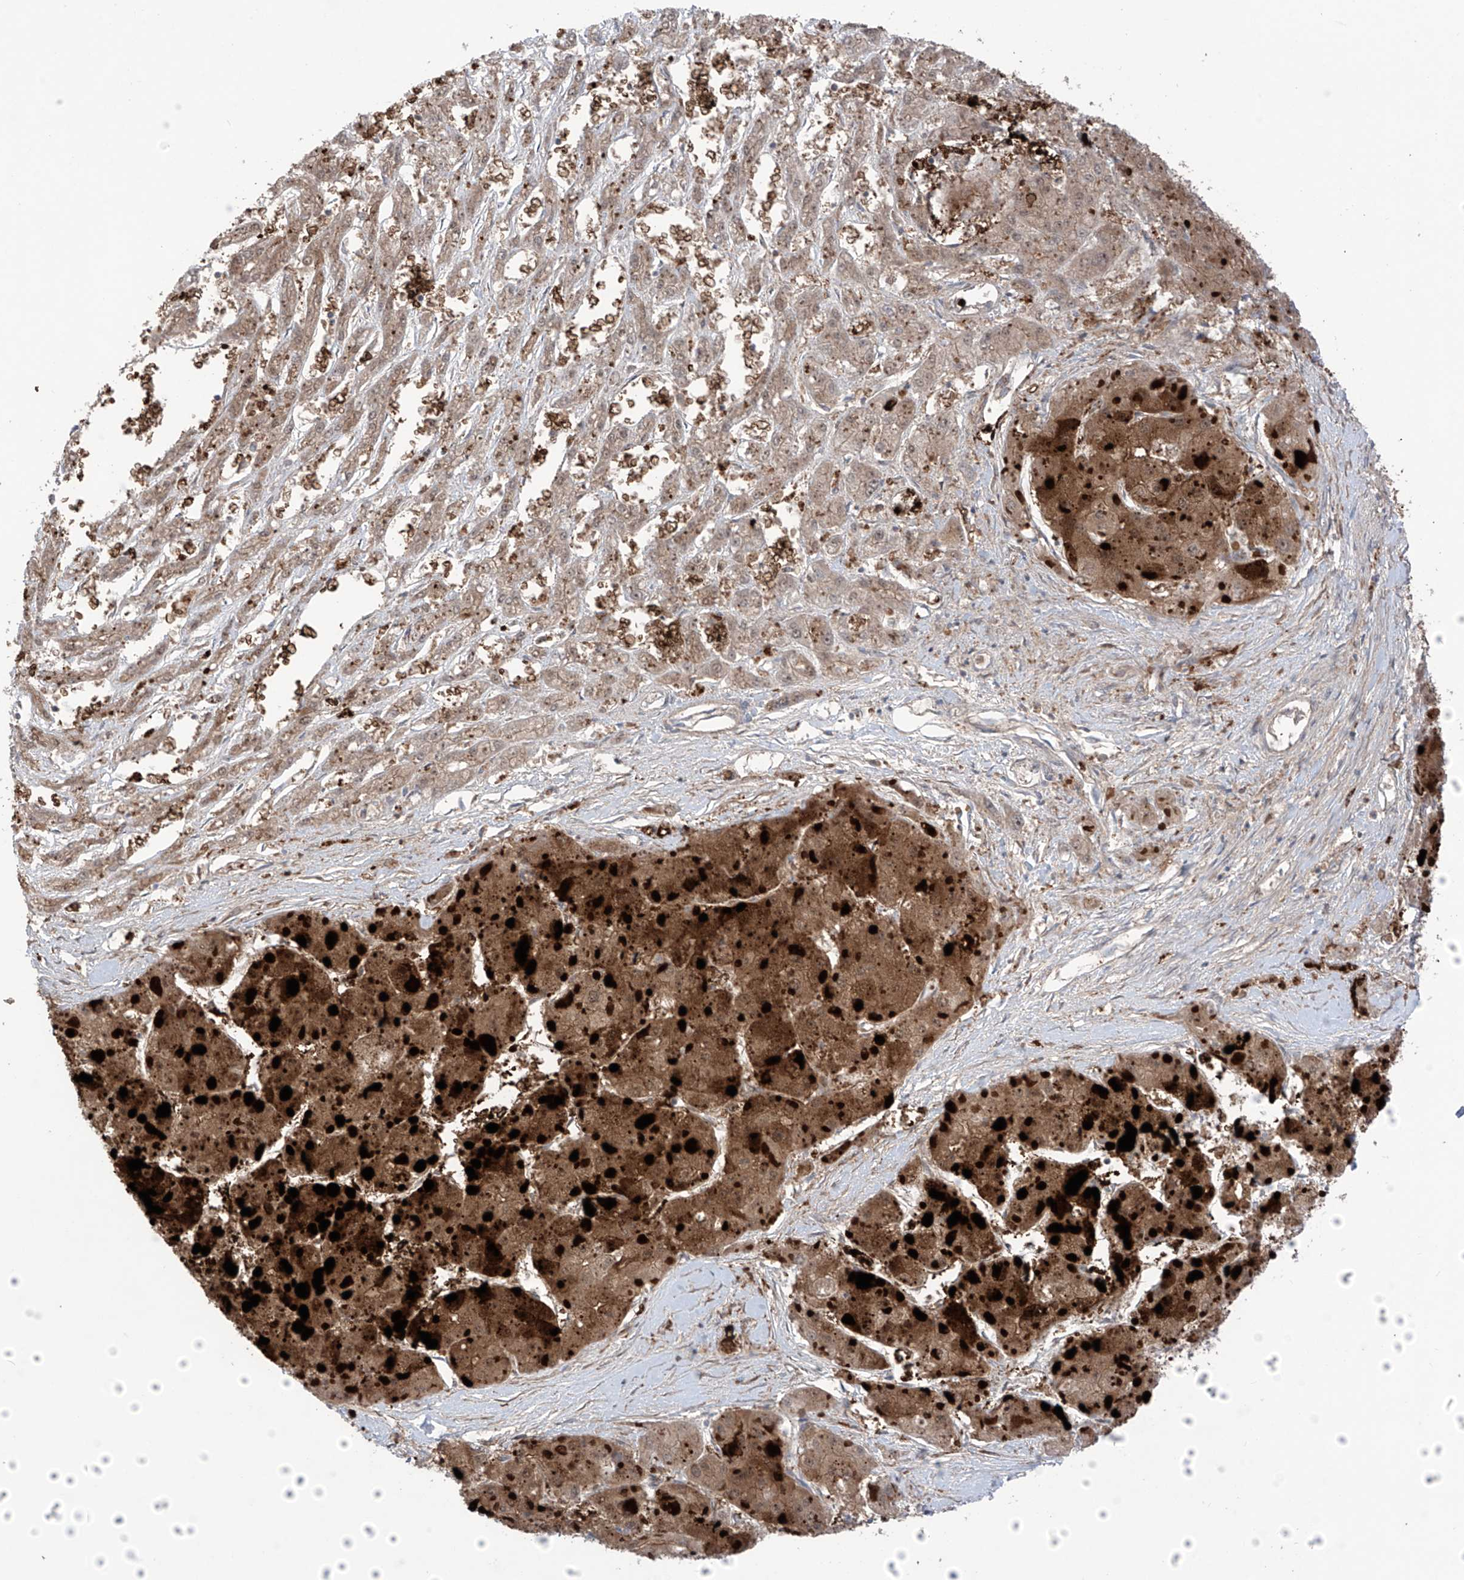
{"staining": {"intensity": "strong", "quantity": ">75%", "location": "cytoplasmic/membranous"}, "tissue": "liver cancer", "cell_type": "Tumor cells", "image_type": "cancer", "snomed": [{"axis": "morphology", "description": "Carcinoma, Hepatocellular, NOS"}, {"axis": "topography", "description": "Liver"}], "caption": "Hepatocellular carcinoma (liver) stained for a protein reveals strong cytoplasmic/membranous positivity in tumor cells. (DAB (3,3'-diaminobenzidine) = brown stain, brightfield microscopy at high magnification).", "gene": "SAMD3", "patient": {"sex": "female", "age": 73}}